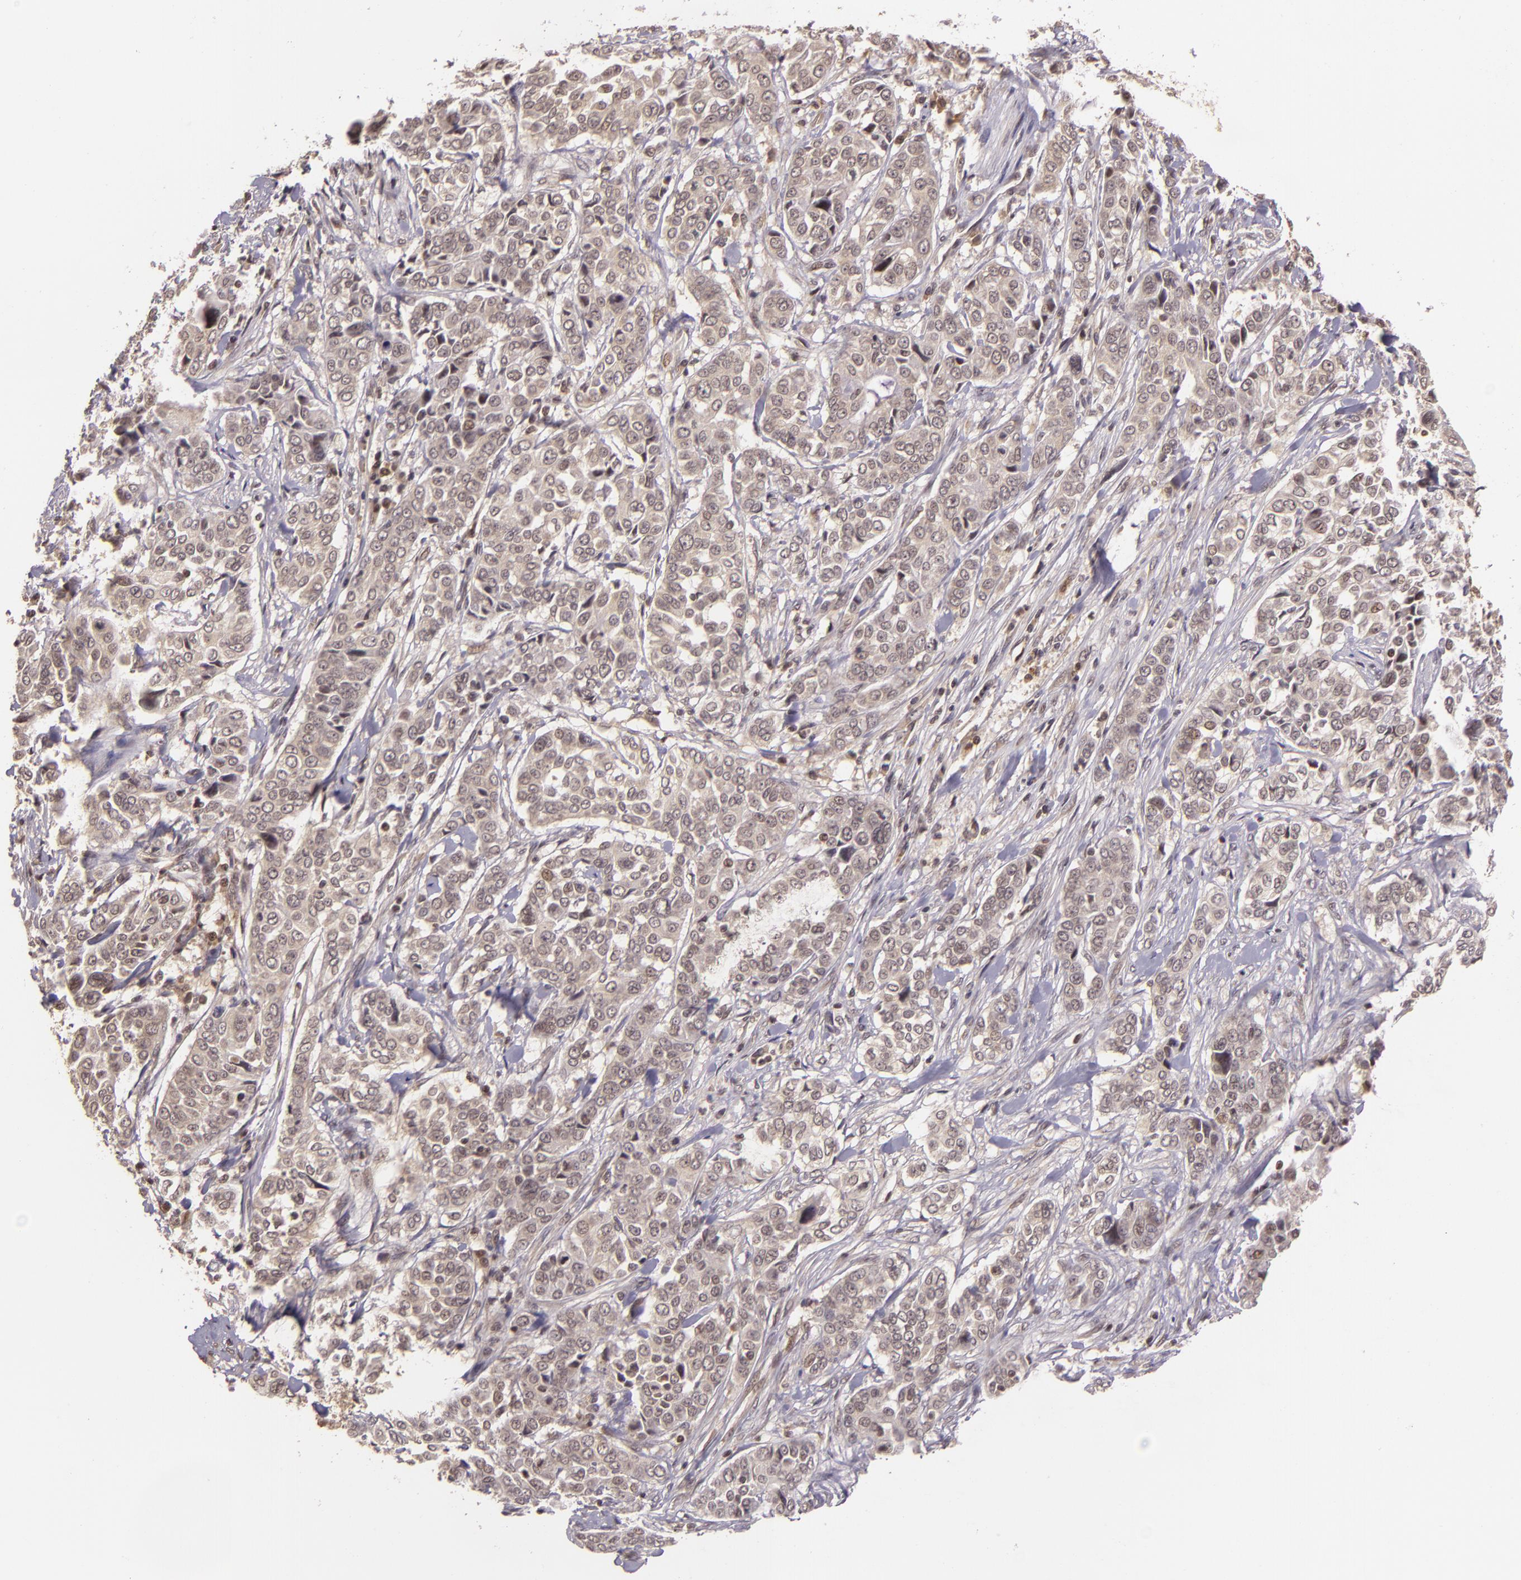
{"staining": {"intensity": "weak", "quantity": ">75%", "location": "cytoplasmic/membranous"}, "tissue": "pancreatic cancer", "cell_type": "Tumor cells", "image_type": "cancer", "snomed": [{"axis": "morphology", "description": "Adenocarcinoma, NOS"}, {"axis": "topography", "description": "Pancreas"}], "caption": "Human pancreatic adenocarcinoma stained with a brown dye exhibits weak cytoplasmic/membranous positive expression in about >75% of tumor cells.", "gene": "TXNRD2", "patient": {"sex": "female", "age": 52}}